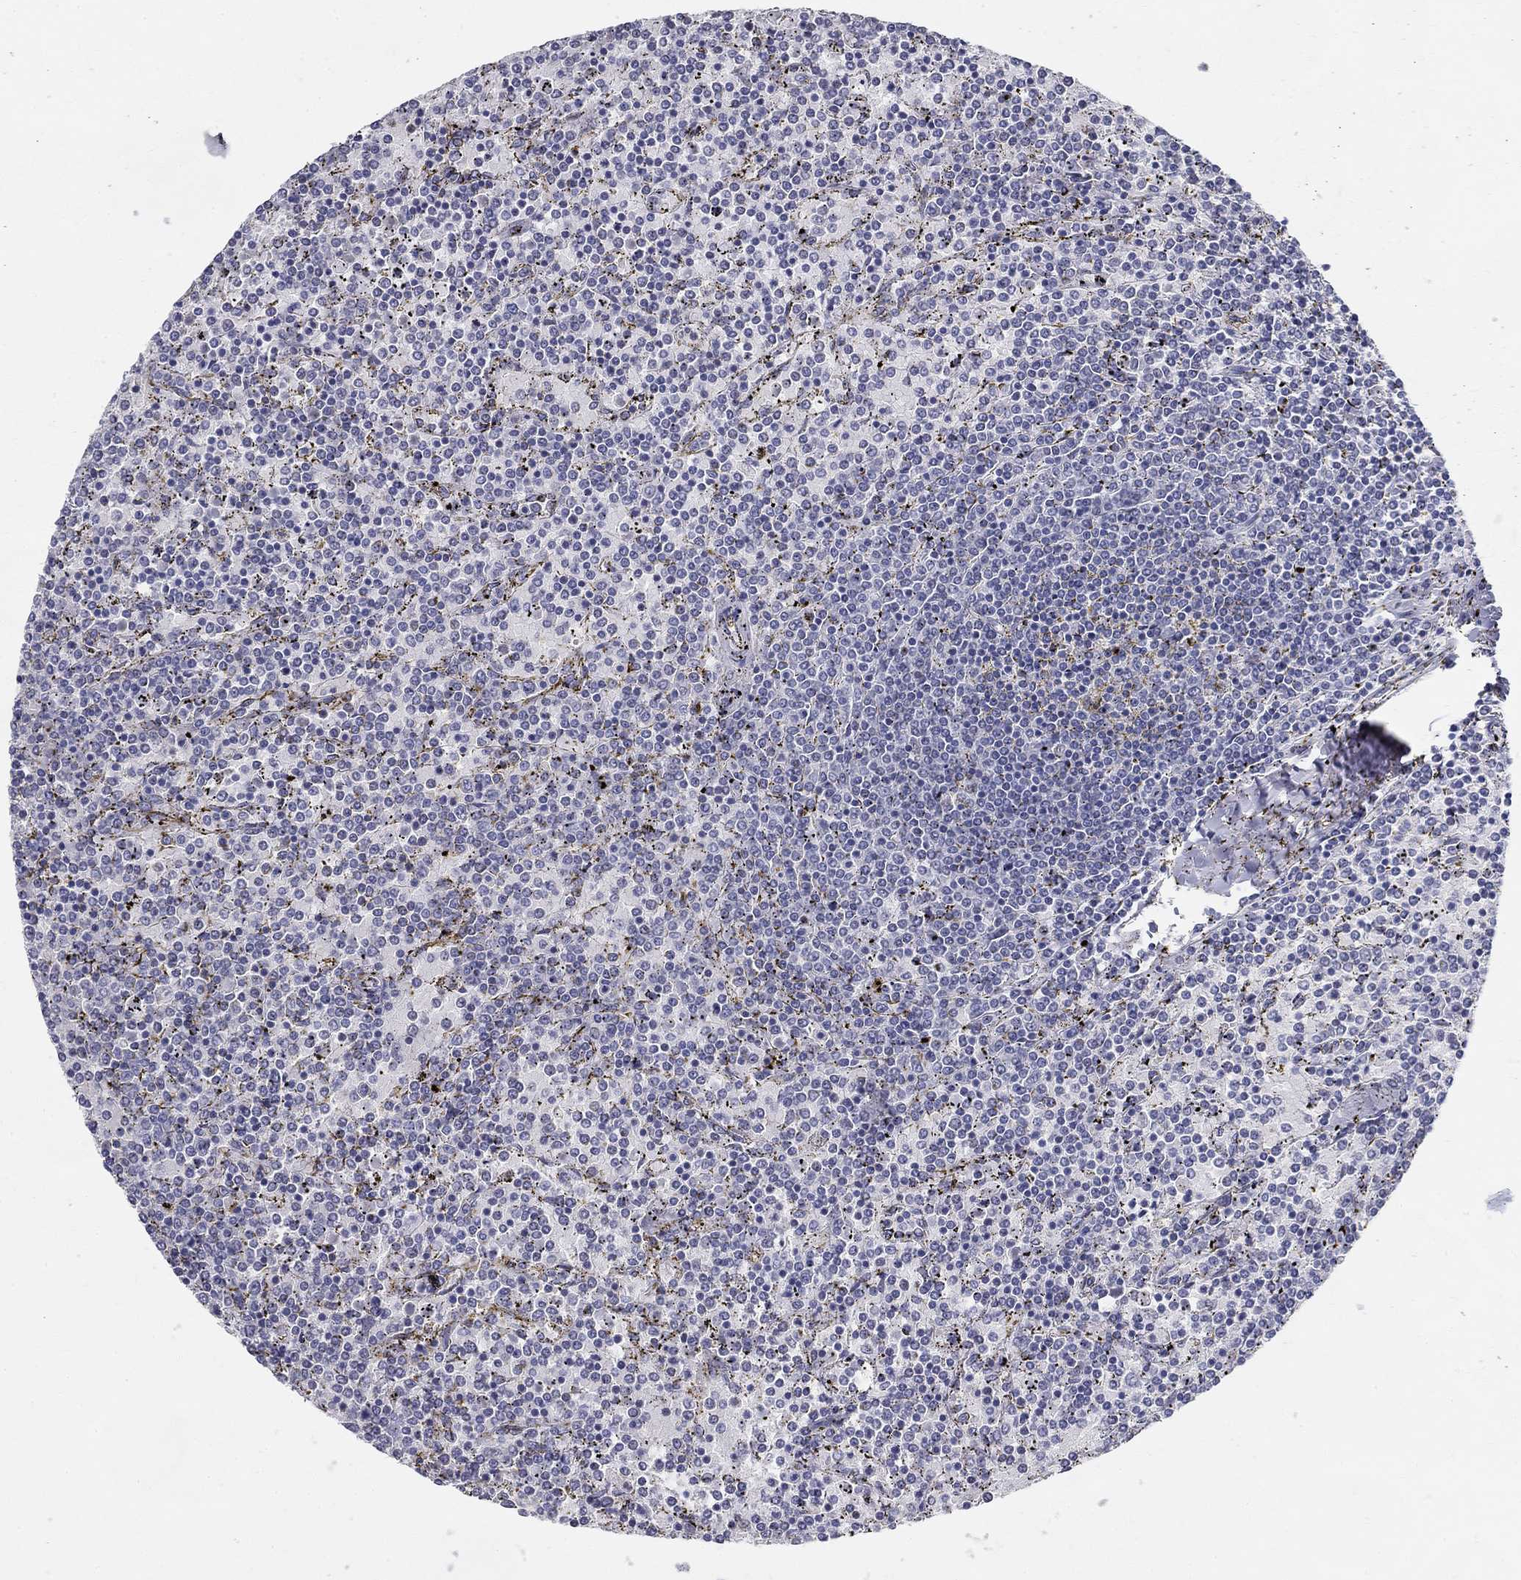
{"staining": {"intensity": "negative", "quantity": "none", "location": "none"}, "tissue": "lymphoma", "cell_type": "Tumor cells", "image_type": "cancer", "snomed": [{"axis": "morphology", "description": "Malignant lymphoma, non-Hodgkin's type, Low grade"}, {"axis": "topography", "description": "Spleen"}], "caption": "This is a micrograph of immunohistochemistry staining of low-grade malignant lymphoma, non-Hodgkin's type, which shows no positivity in tumor cells.", "gene": "GUCA1A", "patient": {"sex": "female", "age": 77}}